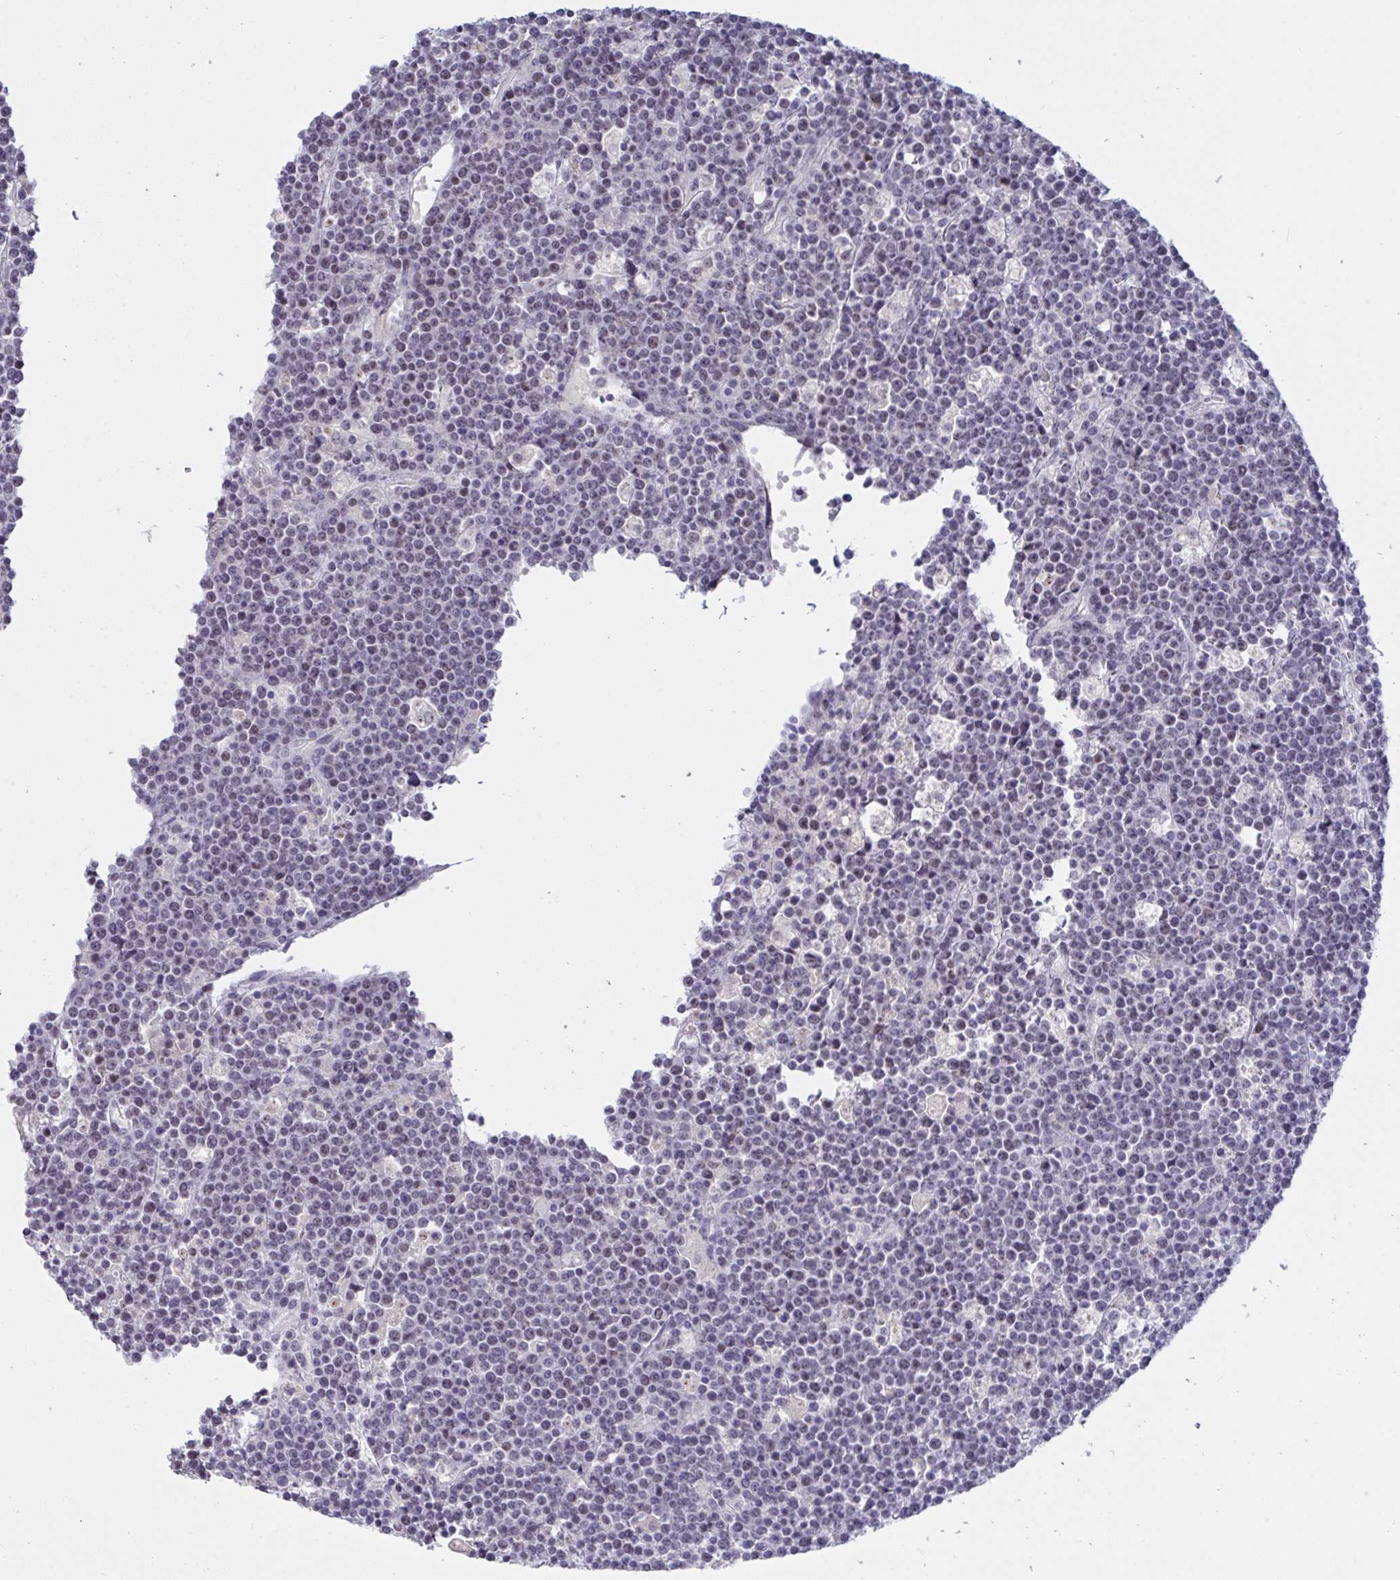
{"staining": {"intensity": "weak", "quantity": "25%-75%", "location": "nuclear"}, "tissue": "lymphoma", "cell_type": "Tumor cells", "image_type": "cancer", "snomed": [{"axis": "morphology", "description": "Malignant lymphoma, non-Hodgkin's type, High grade"}, {"axis": "topography", "description": "Ovary"}], "caption": "A brown stain shows weak nuclear positivity of a protein in lymphoma tumor cells.", "gene": "MYC", "patient": {"sex": "female", "age": 56}}